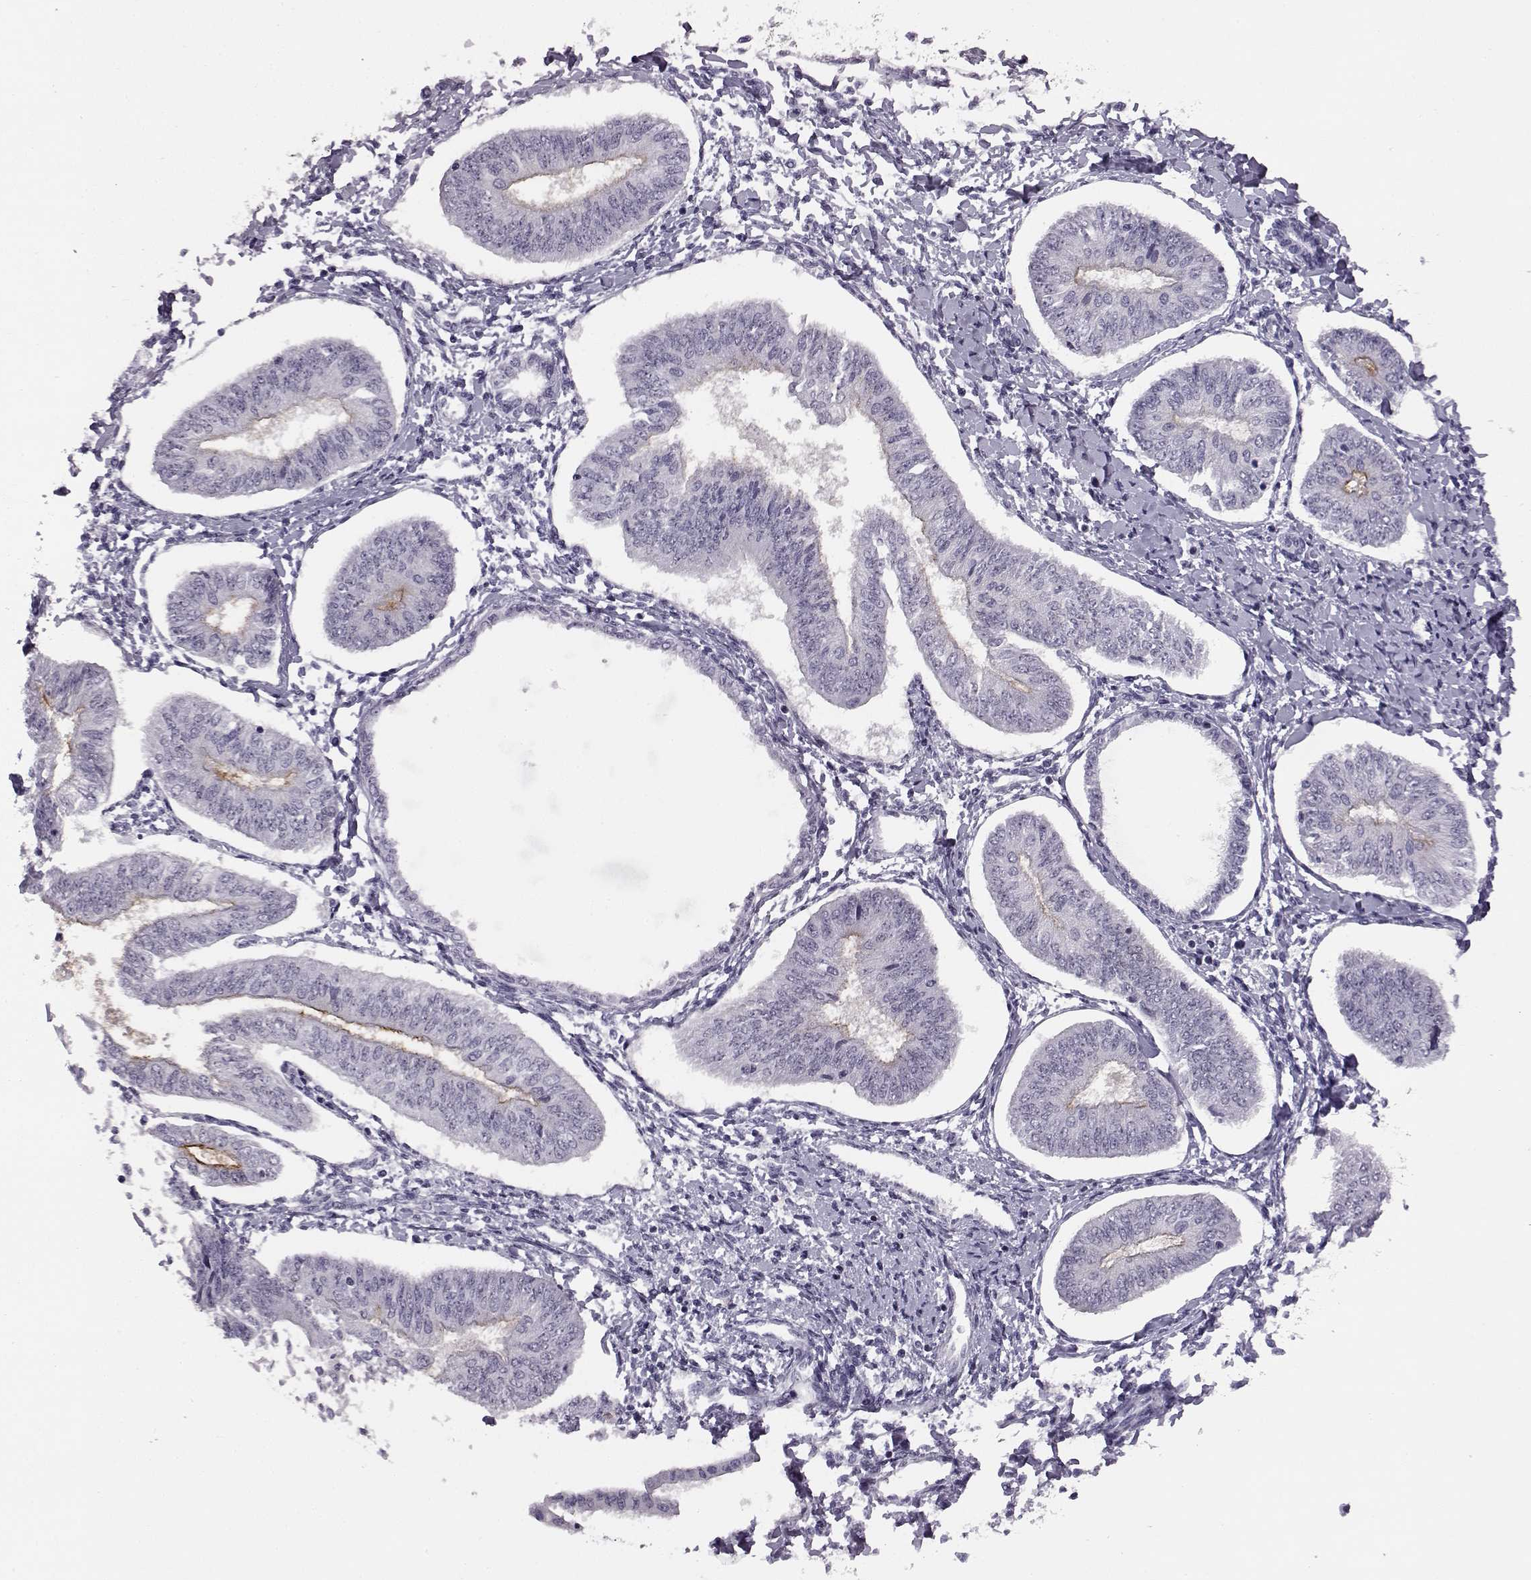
{"staining": {"intensity": "negative", "quantity": "none", "location": "none"}, "tissue": "endometrial cancer", "cell_type": "Tumor cells", "image_type": "cancer", "snomed": [{"axis": "morphology", "description": "Adenocarcinoma, NOS"}, {"axis": "topography", "description": "Endometrium"}], "caption": "The immunohistochemistry micrograph has no significant staining in tumor cells of endometrial adenocarcinoma tissue.", "gene": "ADGRG2", "patient": {"sex": "female", "age": 58}}